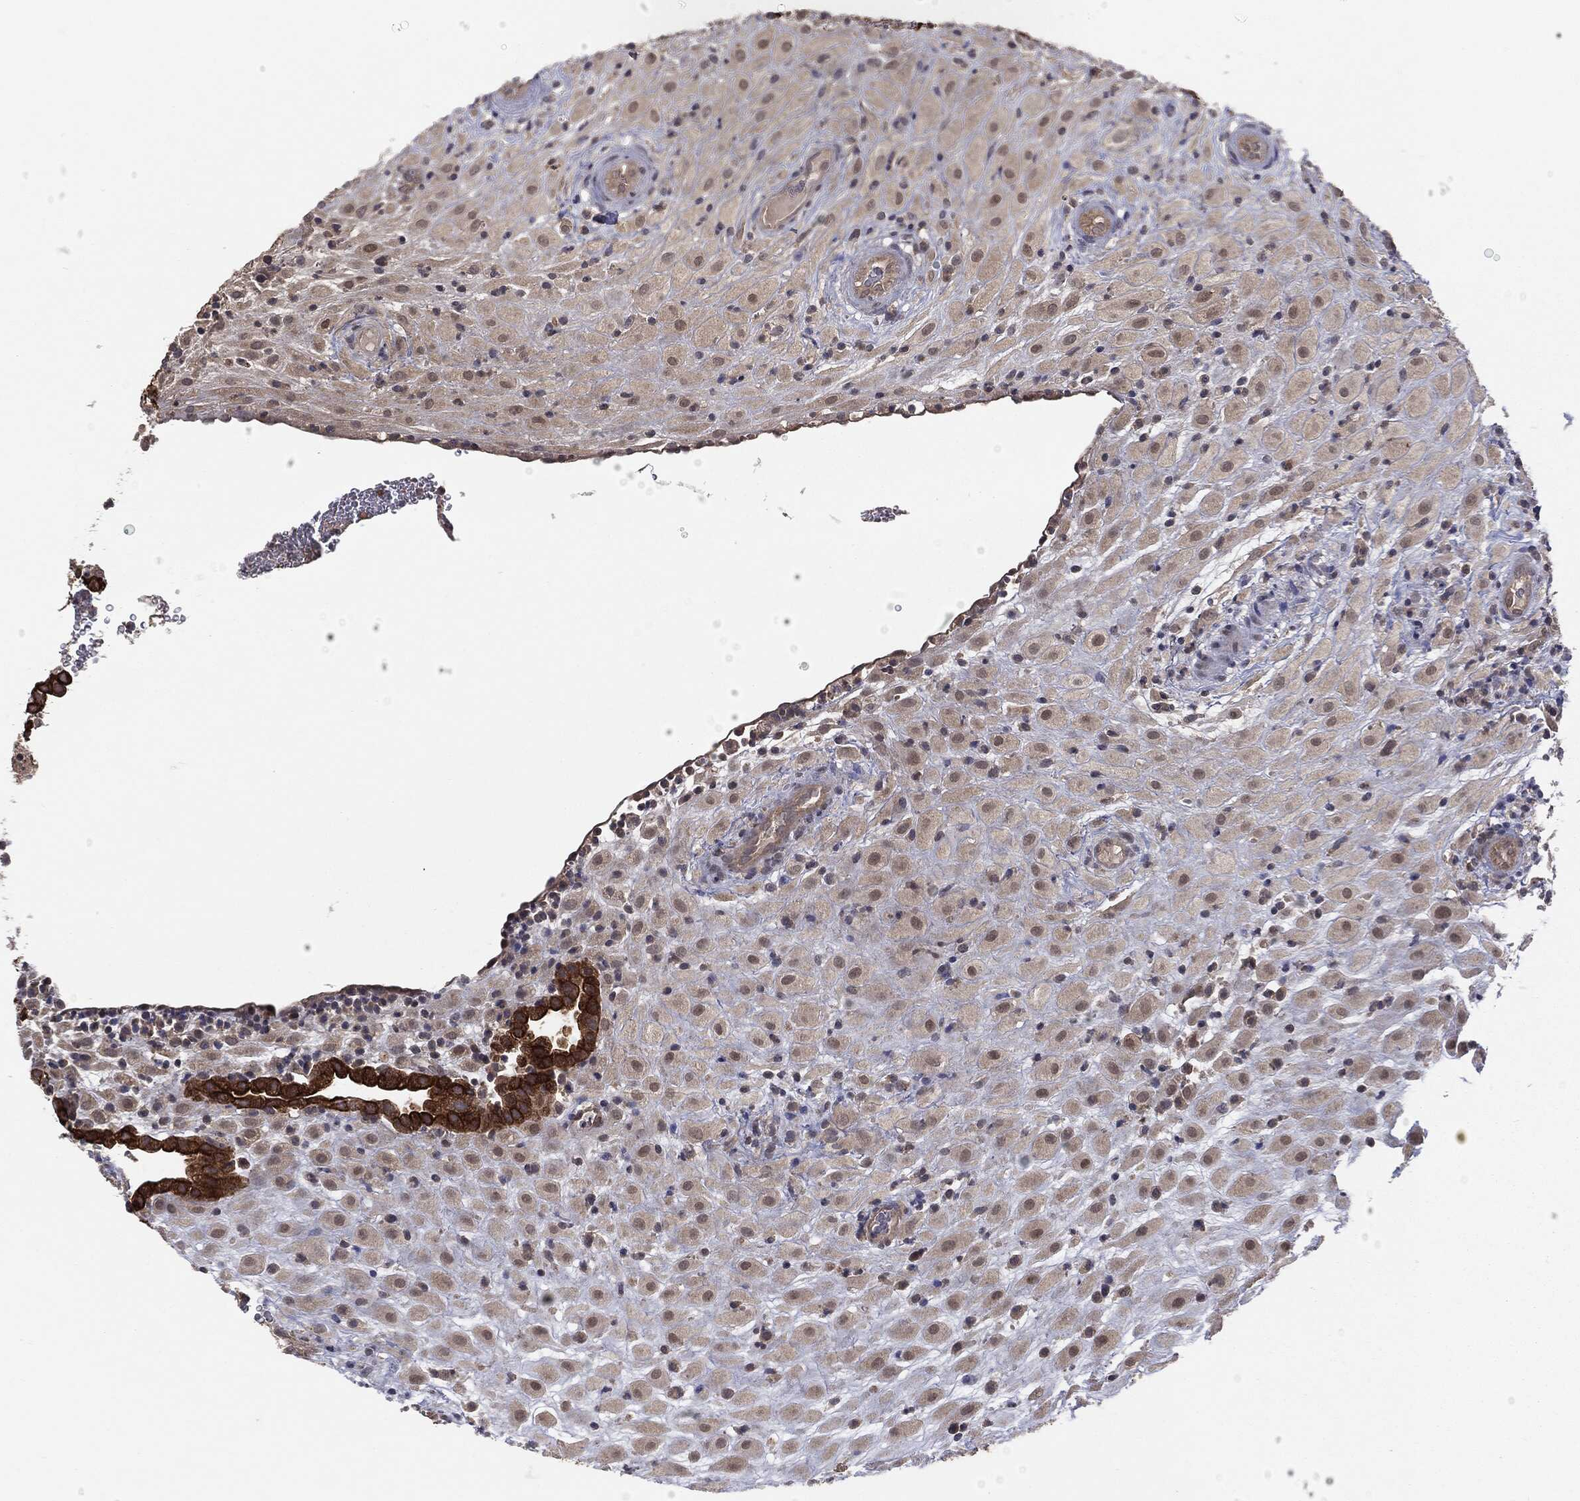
{"staining": {"intensity": "weak", "quantity": "<25%", "location": "cytoplasmic/membranous,nuclear"}, "tissue": "placenta", "cell_type": "Decidual cells", "image_type": "normal", "snomed": [{"axis": "morphology", "description": "Normal tissue, NOS"}, {"axis": "topography", "description": "Placenta"}], "caption": "DAB (3,3'-diaminobenzidine) immunohistochemical staining of benign human placenta exhibits no significant staining in decidual cells.", "gene": "KRT7", "patient": {"sex": "female", "age": 19}}